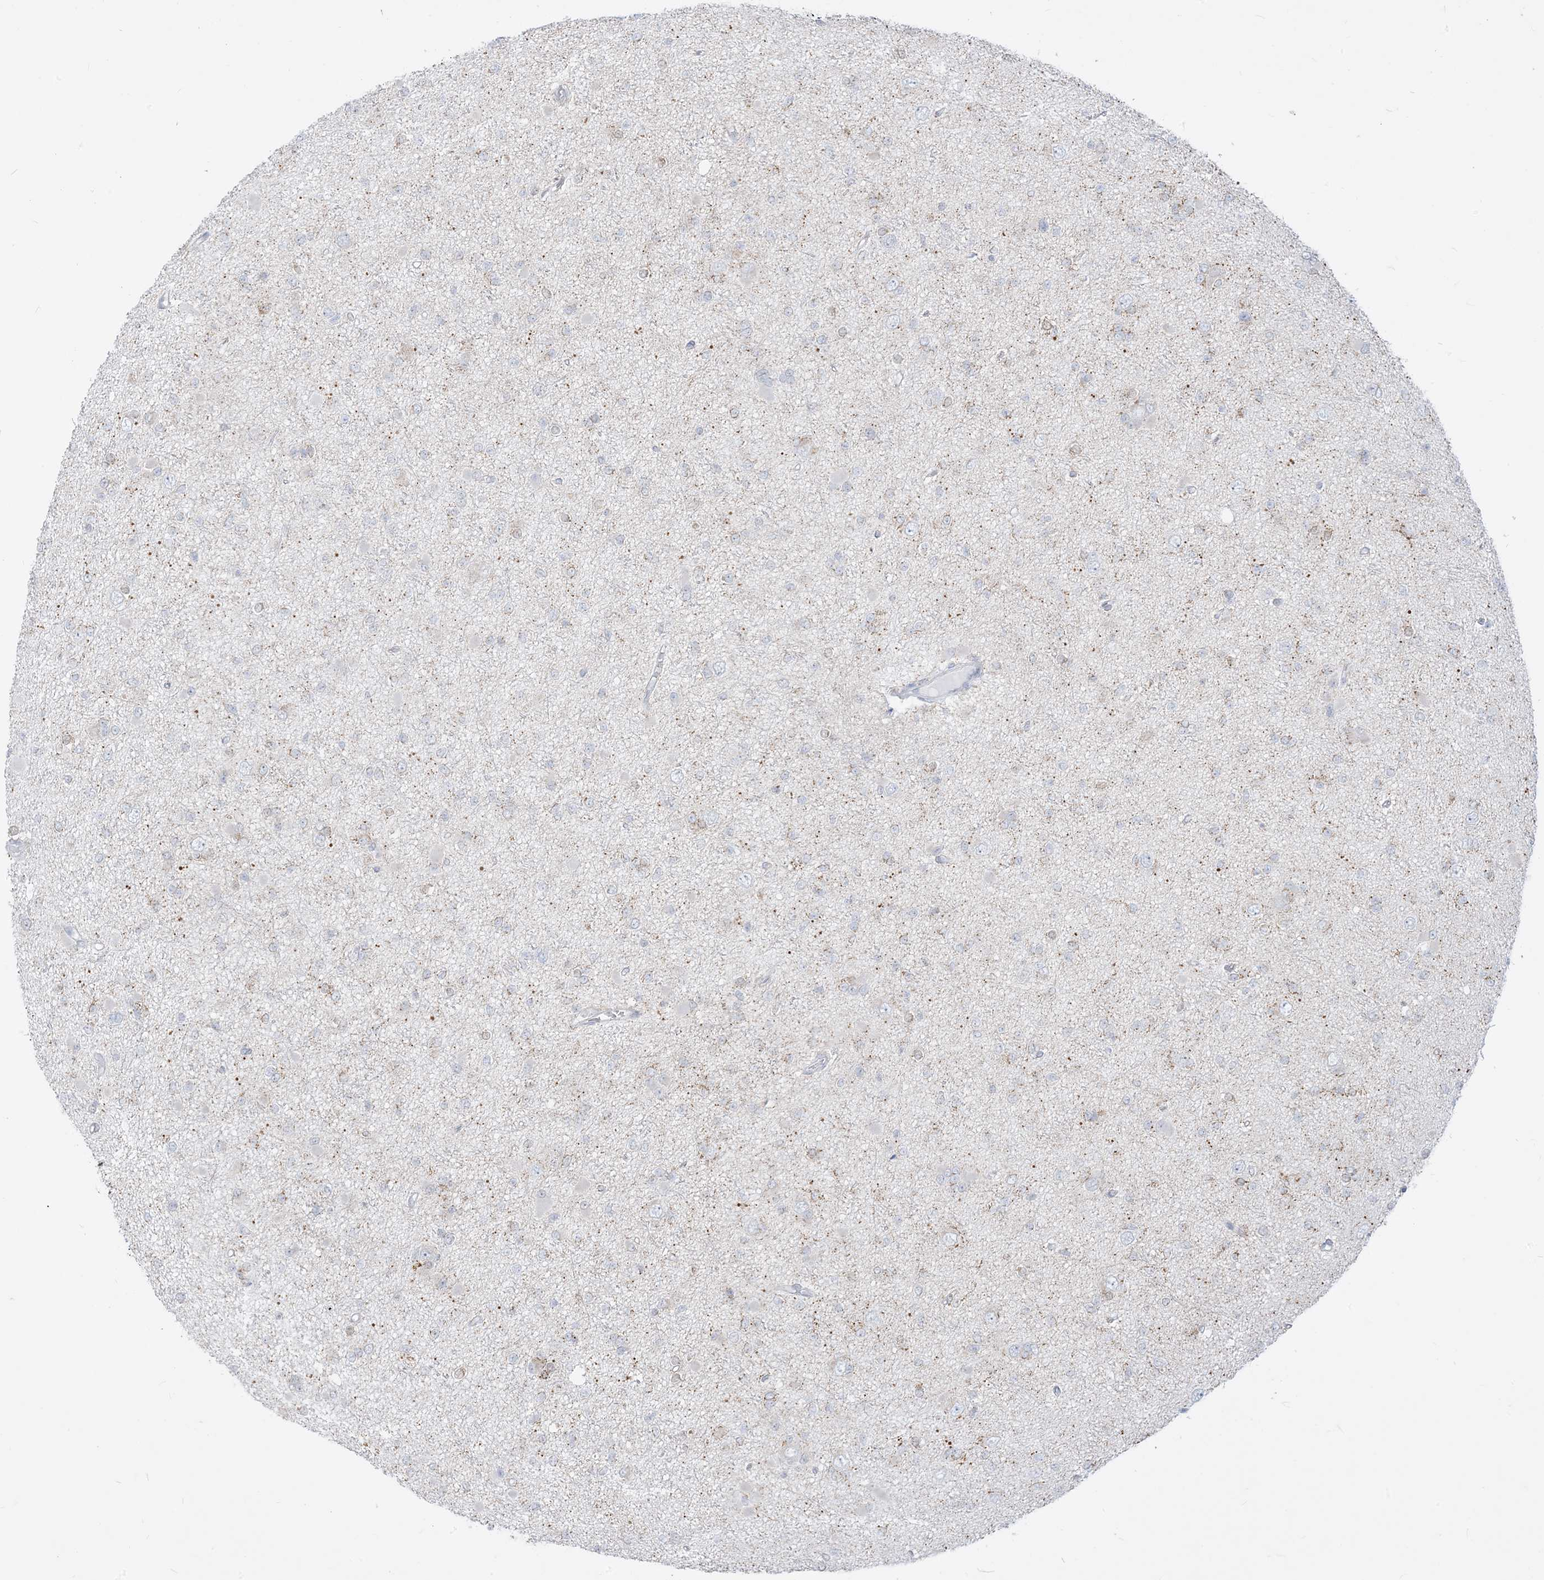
{"staining": {"intensity": "negative", "quantity": "none", "location": "none"}, "tissue": "glioma", "cell_type": "Tumor cells", "image_type": "cancer", "snomed": [{"axis": "morphology", "description": "Glioma, malignant, Low grade"}, {"axis": "topography", "description": "Brain"}], "caption": "Immunohistochemistry (IHC) micrograph of neoplastic tissue: human glioma stained with DAB demonstrates no significant protein positivity in tumor cells.", "gene": "KANSL3", "patient": {"sex": "female", "age": 22}}